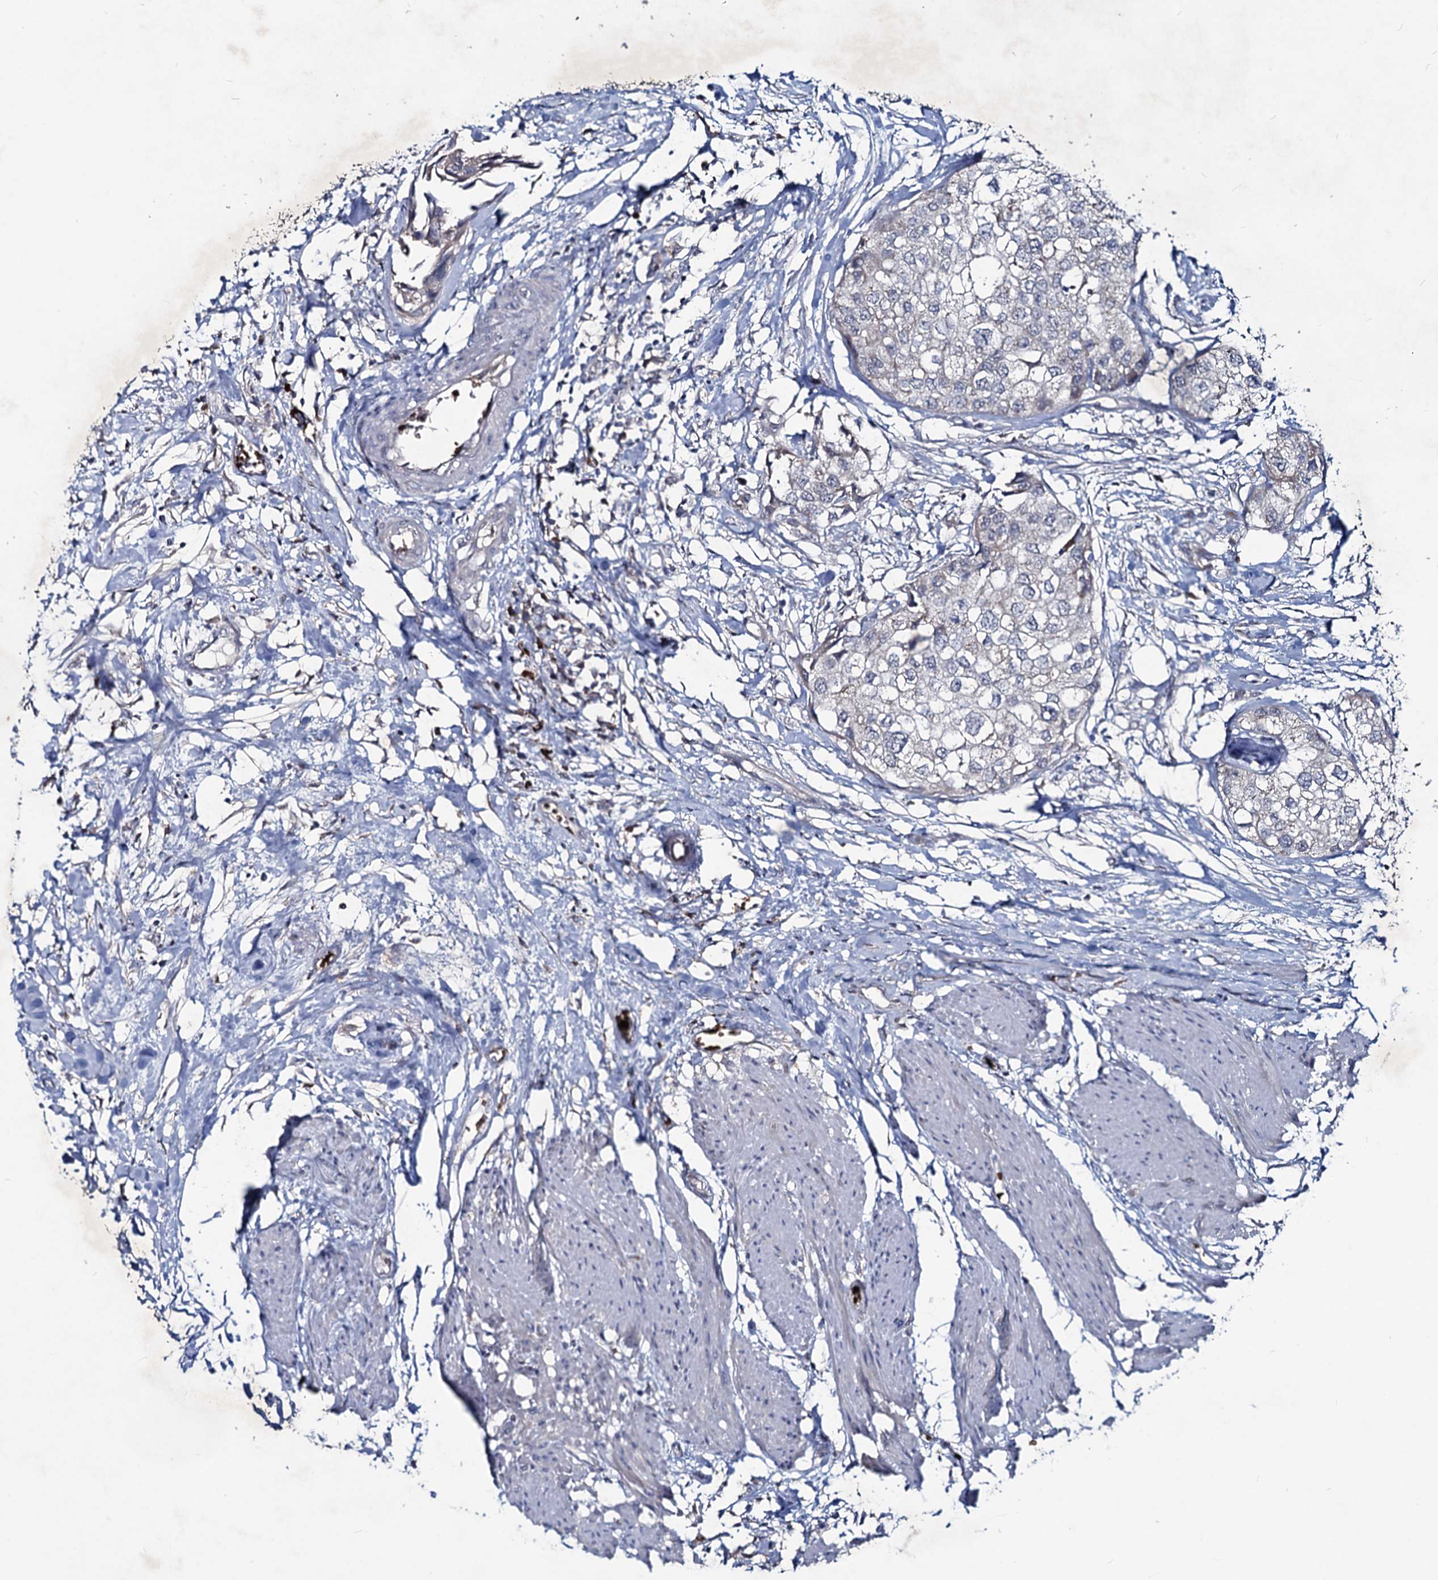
{"staining": {"intensity": "negative", "quantity": "none", "location": "none"}, "tissue": "urothelial cancer", "cell_type": "Tumor cells", "image_type": "cancer", "snomed": [{"axis": "morphology", "description": "Urothelial carcinoma, High grade"}, {"axis": "topography", "description": "Urinary bladder"}], "caption": "The histopathology image reveals no significant expression in tumor cells of urothelial carcinoma (high-grade).", "gene": "RNF6", "patient": {"sex": "male", "age": 64}}